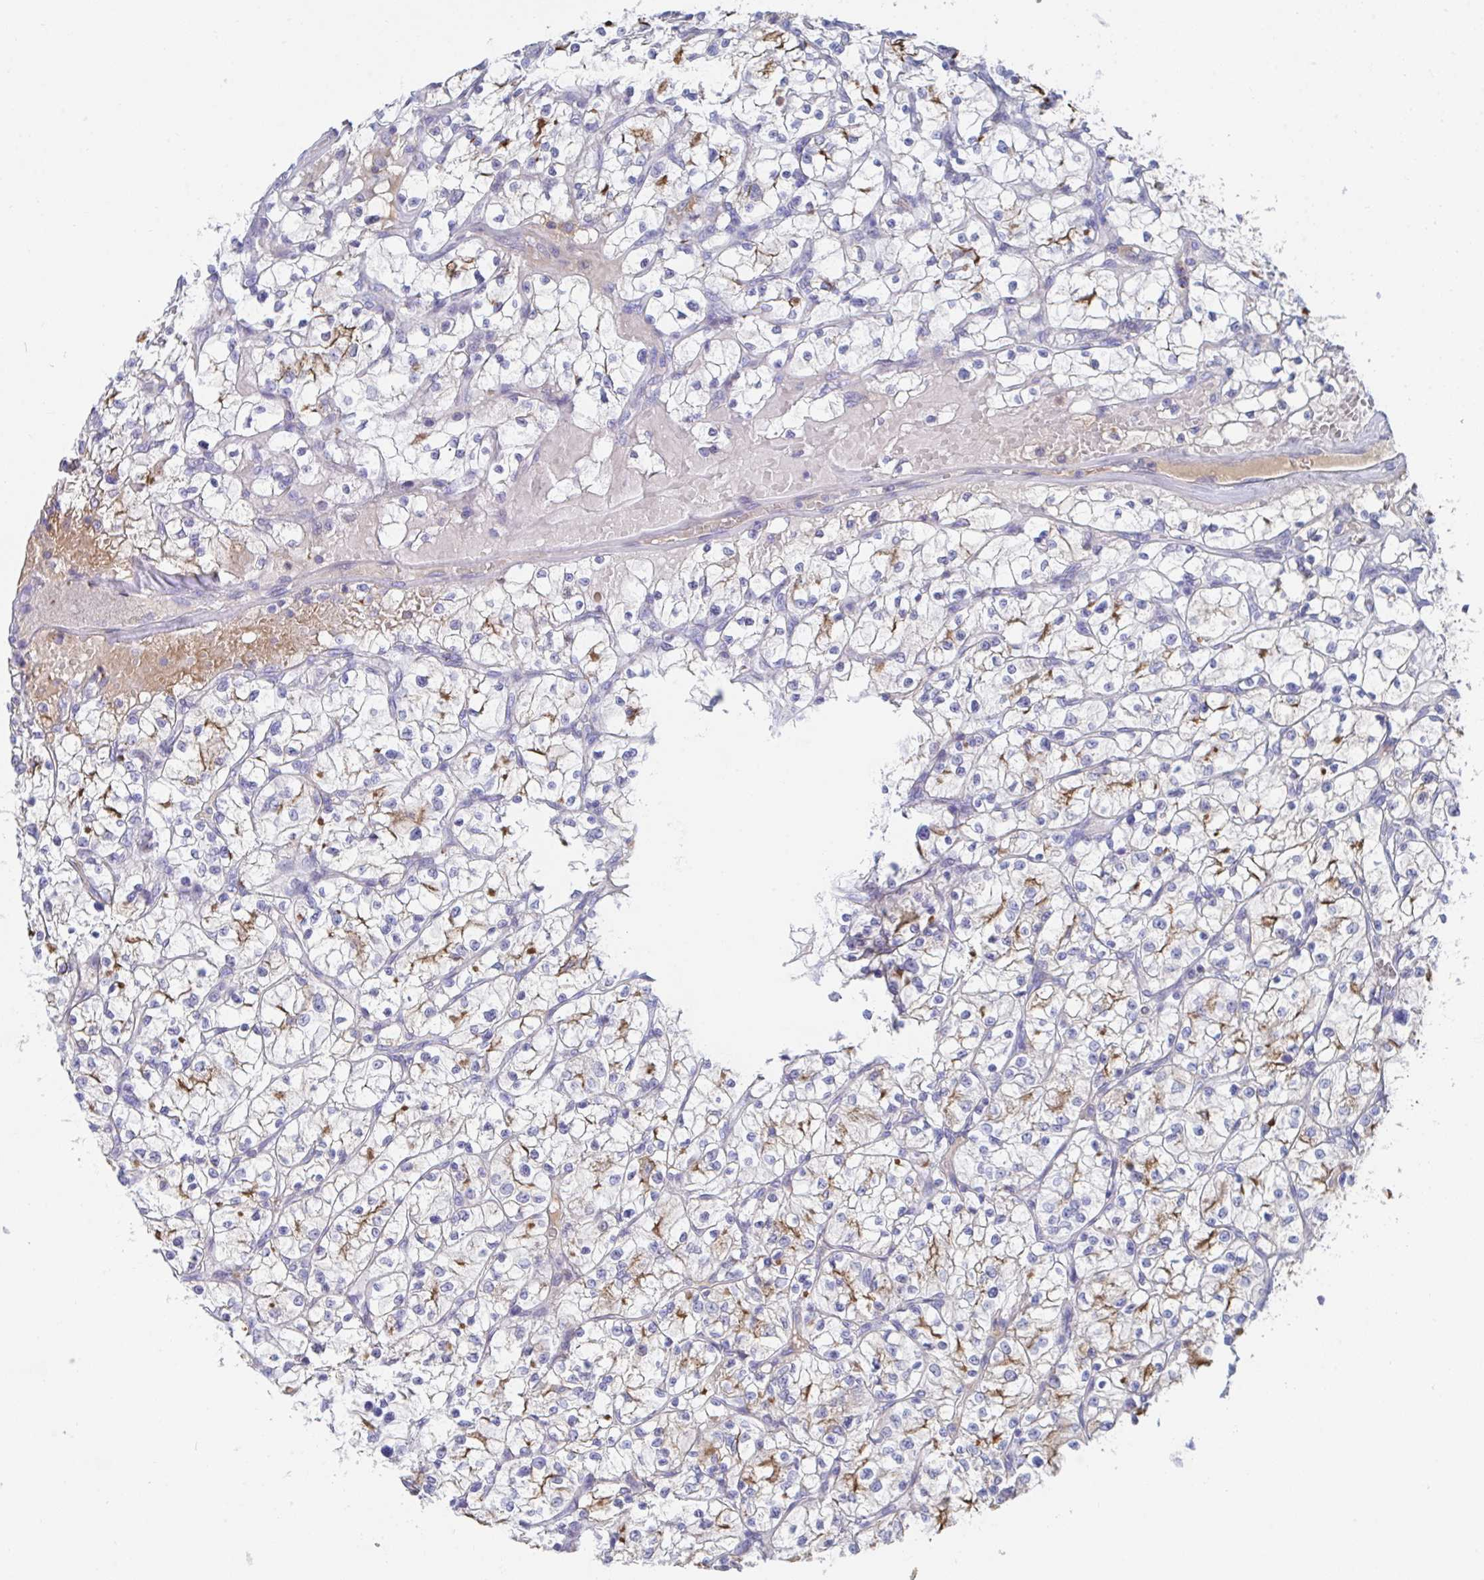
{"staining": {"intensity": "moderate", "quantity": "<25%", "location": "cytoplasmic/membranous"}, "tissue": "renal cancer", "cell_type": "Tumor cells", "image_type": "cancer", "snomed": [{"axis": "morphology", "description": "Adenocarcinoma, NOS"}, {"axis": "topography", "description": "Kidney"}], "caption": "IHC histopathology image of neoplastic tissue: renal adenocarcinoma stained using IHC displays low levels of moderate protein expression localized specifically in the cytoplasmic/membranous of tumor cells, appearing as a cytoplasmic/membranous brown color.", "gene": "TNFAIP6", "patient": {"sex": "female", "age": 64}}